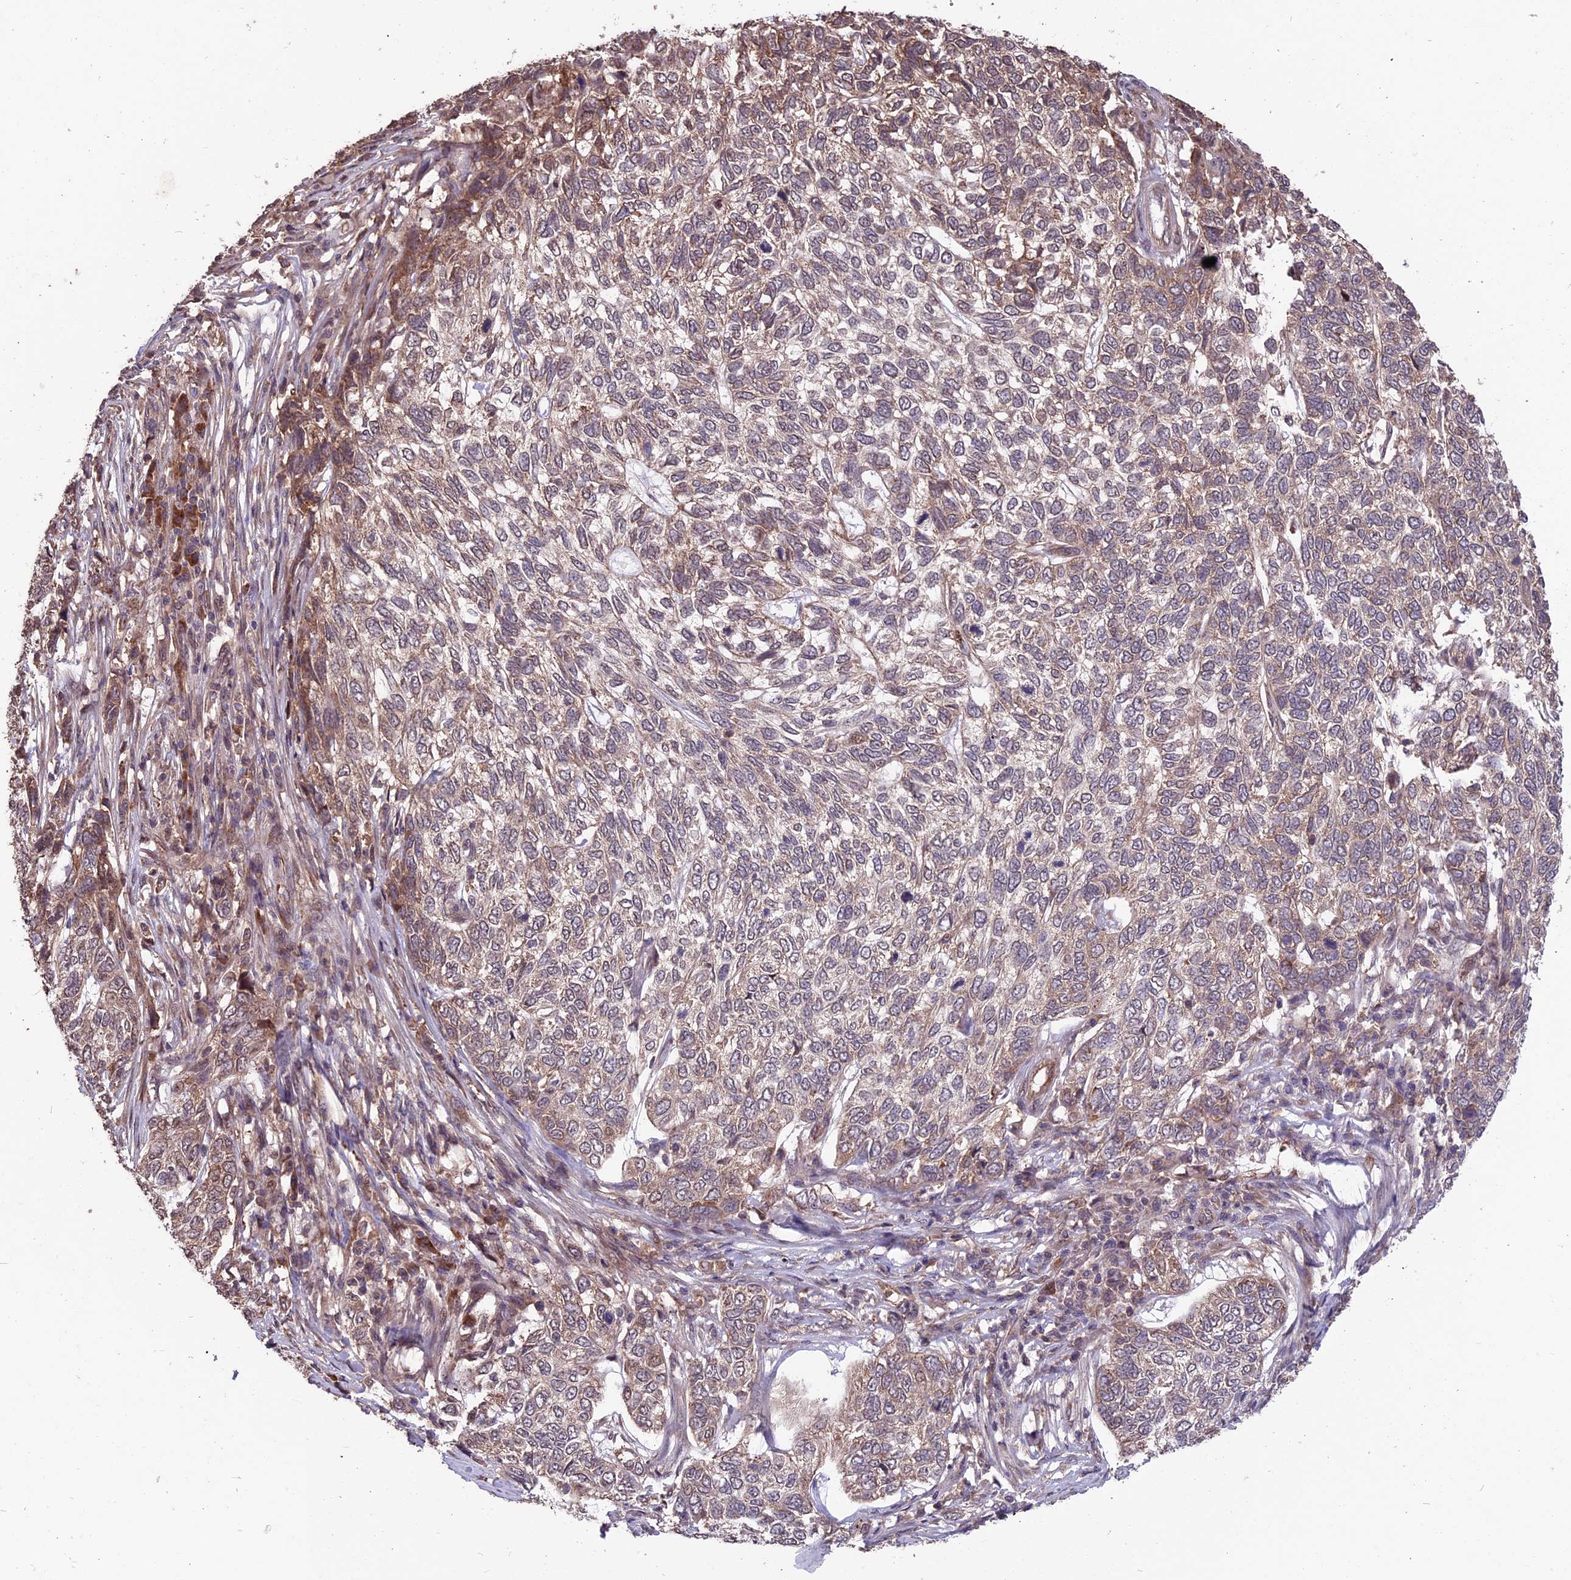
{"staining": {"intensity": "moderate", "quantity": "<25%", "location": "cytoplasmic/membranous,nuclear"}, "tissue": "skin cancer", "cell_type": "Tumor cells", "image_type": "cancer", "snomed": [{"axis": "morphology", "description": "Basal cell carcinoma"}, {"axis": "topography", "description": "Skin"}], "caption": "A brown stain labels moderate cytoplasmic/membranous and nuclear expression of a protein in skin basal cell carcinoma tumor cells. The protein is stained brown, and the nuclei are stained in blue (DAB IHC with brightfield microscopy, high magnification).", "gene": "ZNF598", "patient": {"sex": "female", "age": 65}}